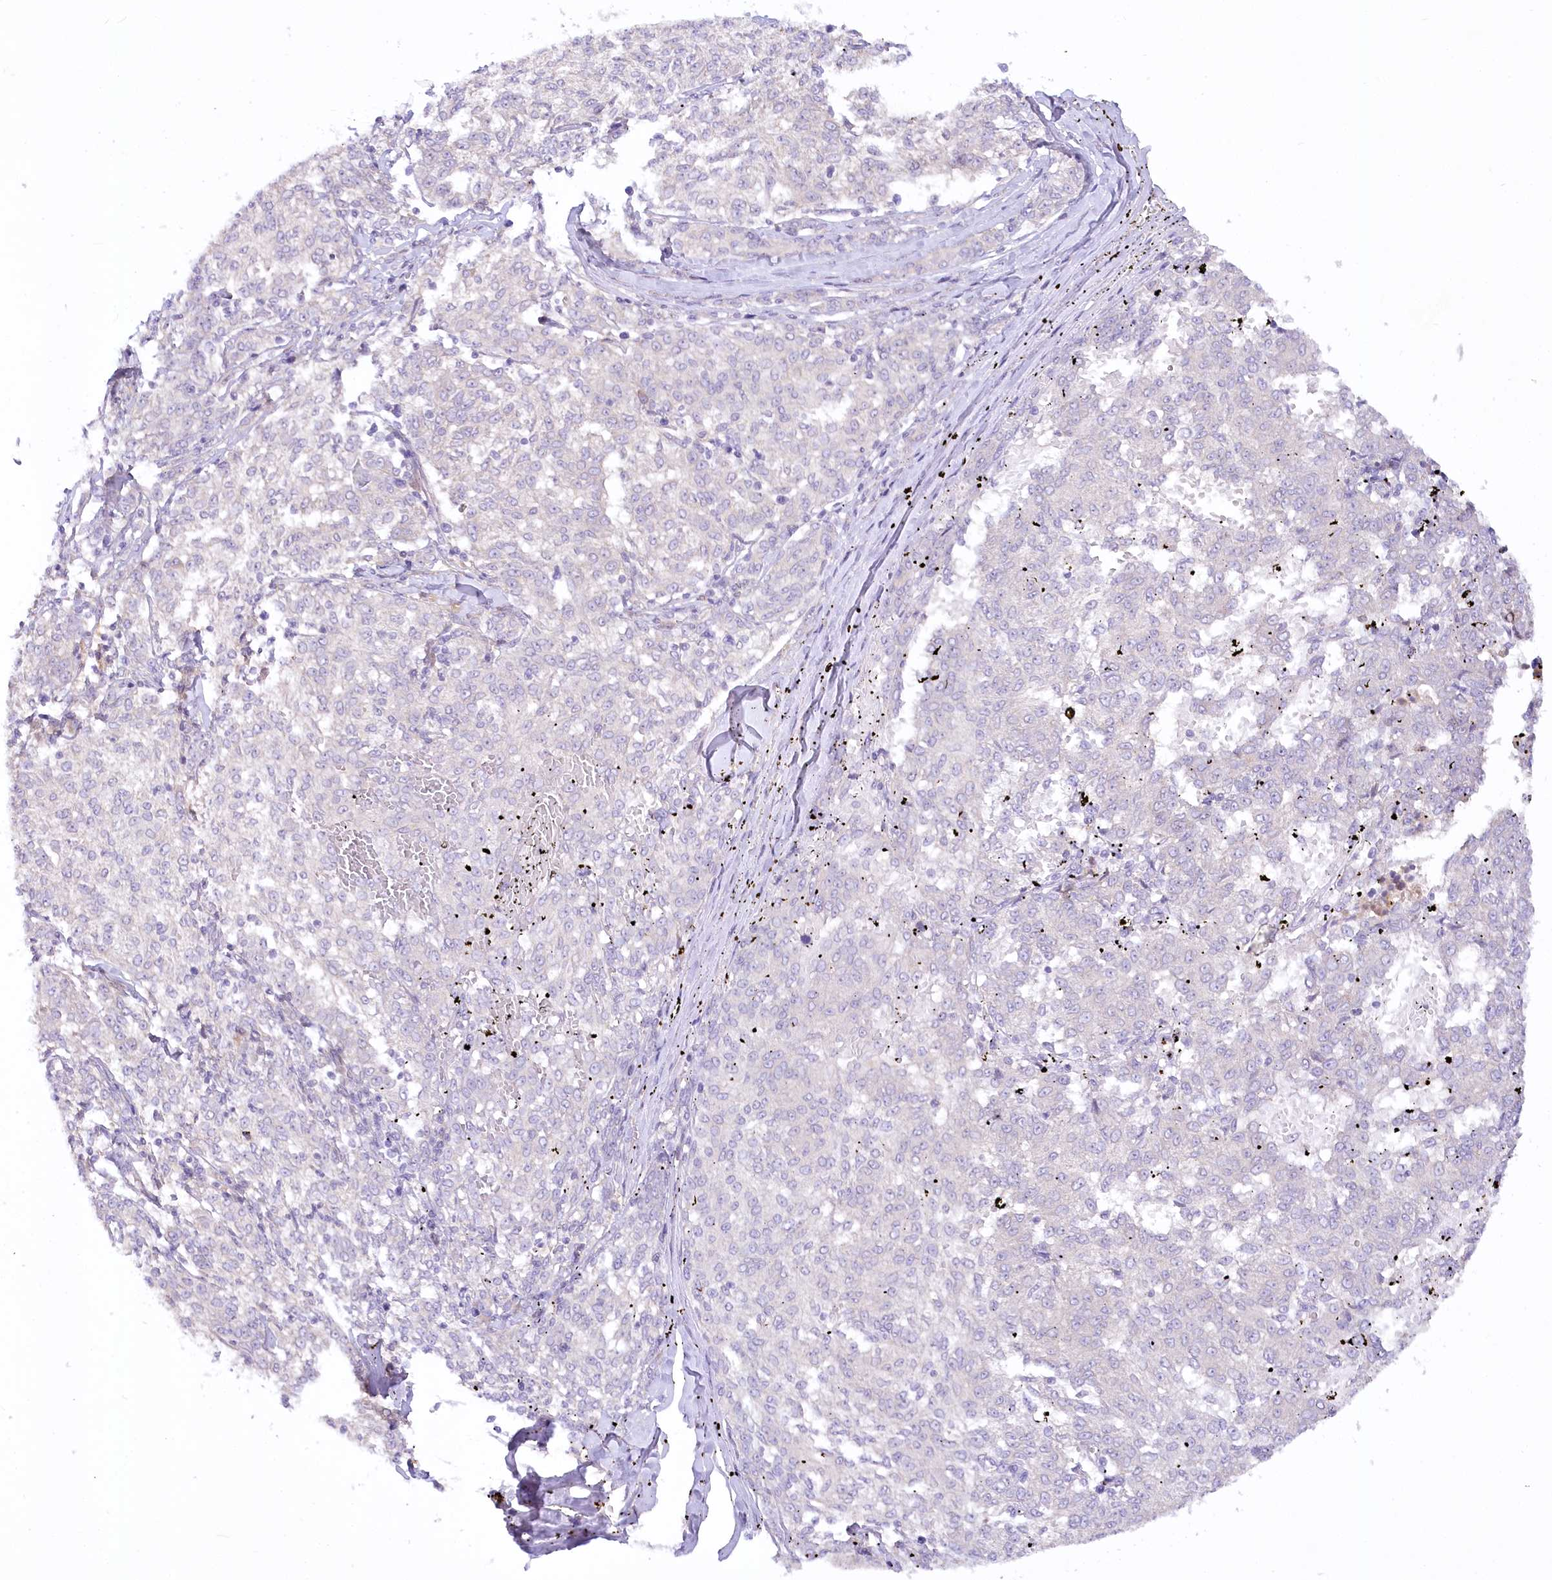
{"staining": {"intensity": "negative", "quantity": "none", "location": "none"}, "tissue": "melanoma", "cell_type": "Tumor cells", "image_type": "cancer", "snomed": [{"axis": "morphology", "description": "Malignant melanoma, NOS"}, {"axis": "topography", "description": "Skin"}], "caption": "An immunohistochemistry photomicrograph of malignant melanoma is shown. There is no staining in tumor cells of malignant melanoma. The staining was performed using DAB (3,3'-diaminobenzidine) to visualize the protein expression in brown, while the nuclei were stained in blue with hematoxylin (Magnification: 20x).", "gene": "EFHC2", "patient": {"sex": "female", "age": 72}}